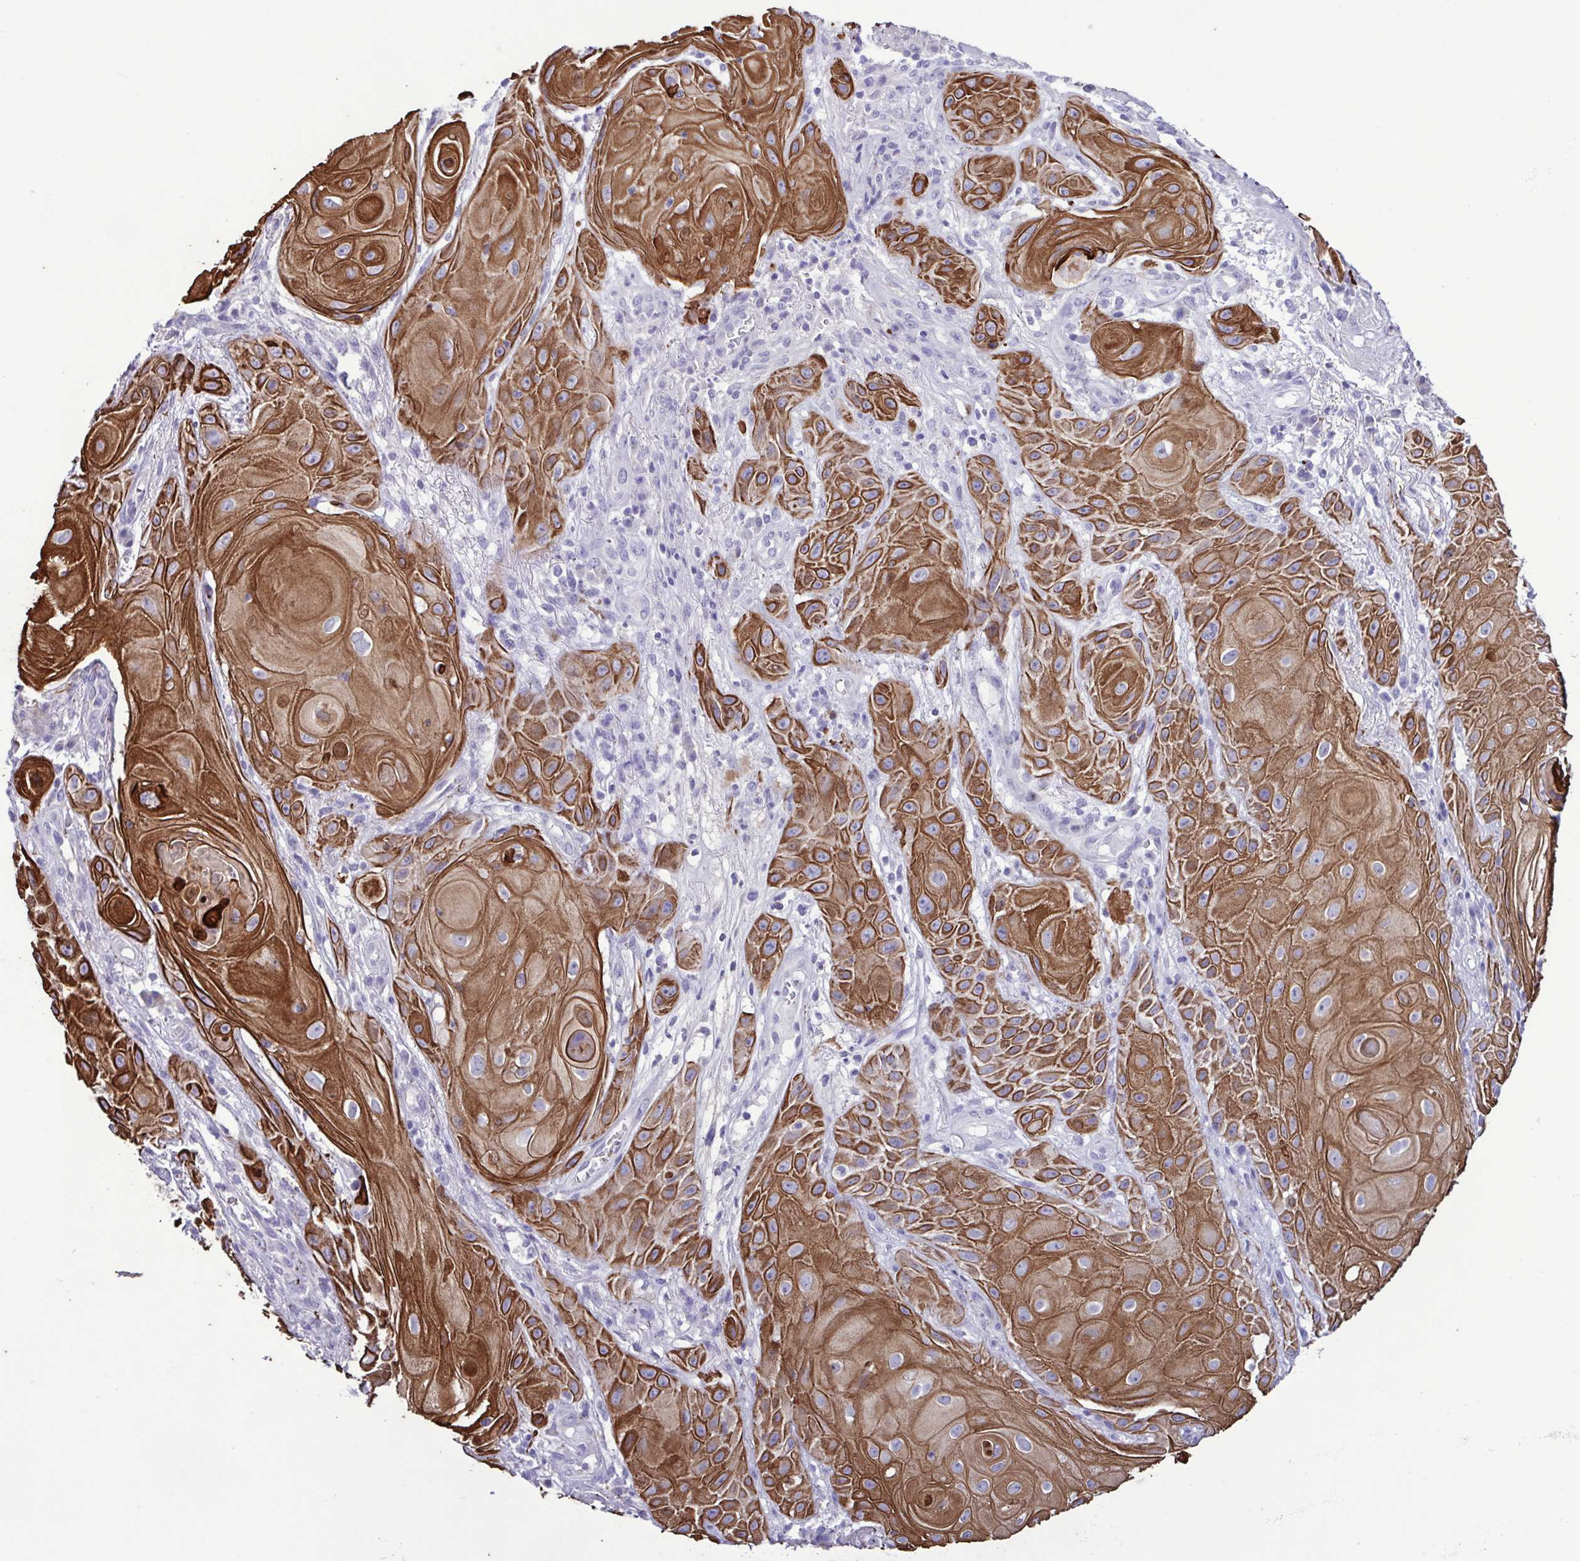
{"staining": {"intensity": "strong", "quantity": ">75%", "location": "cytoplasmic/membranous"}, "tissue": "skin cancer", "cell_type": "Tumor cells", "image_type": "cancer", "snomed": [{"axis": "morphology", "description": "Squamous cell carcinoma, NOS"}, {"axis": "topography", "description": "Skin"}], "caption": "This image exhibits IHC staining of squamous cell carcinoma (skin), with high strong cytoplasmic/membranous staining in about >75% of tumor cells.", "gene": "PLA2G4E", "patient": {"sex": "male", "age": 62}}